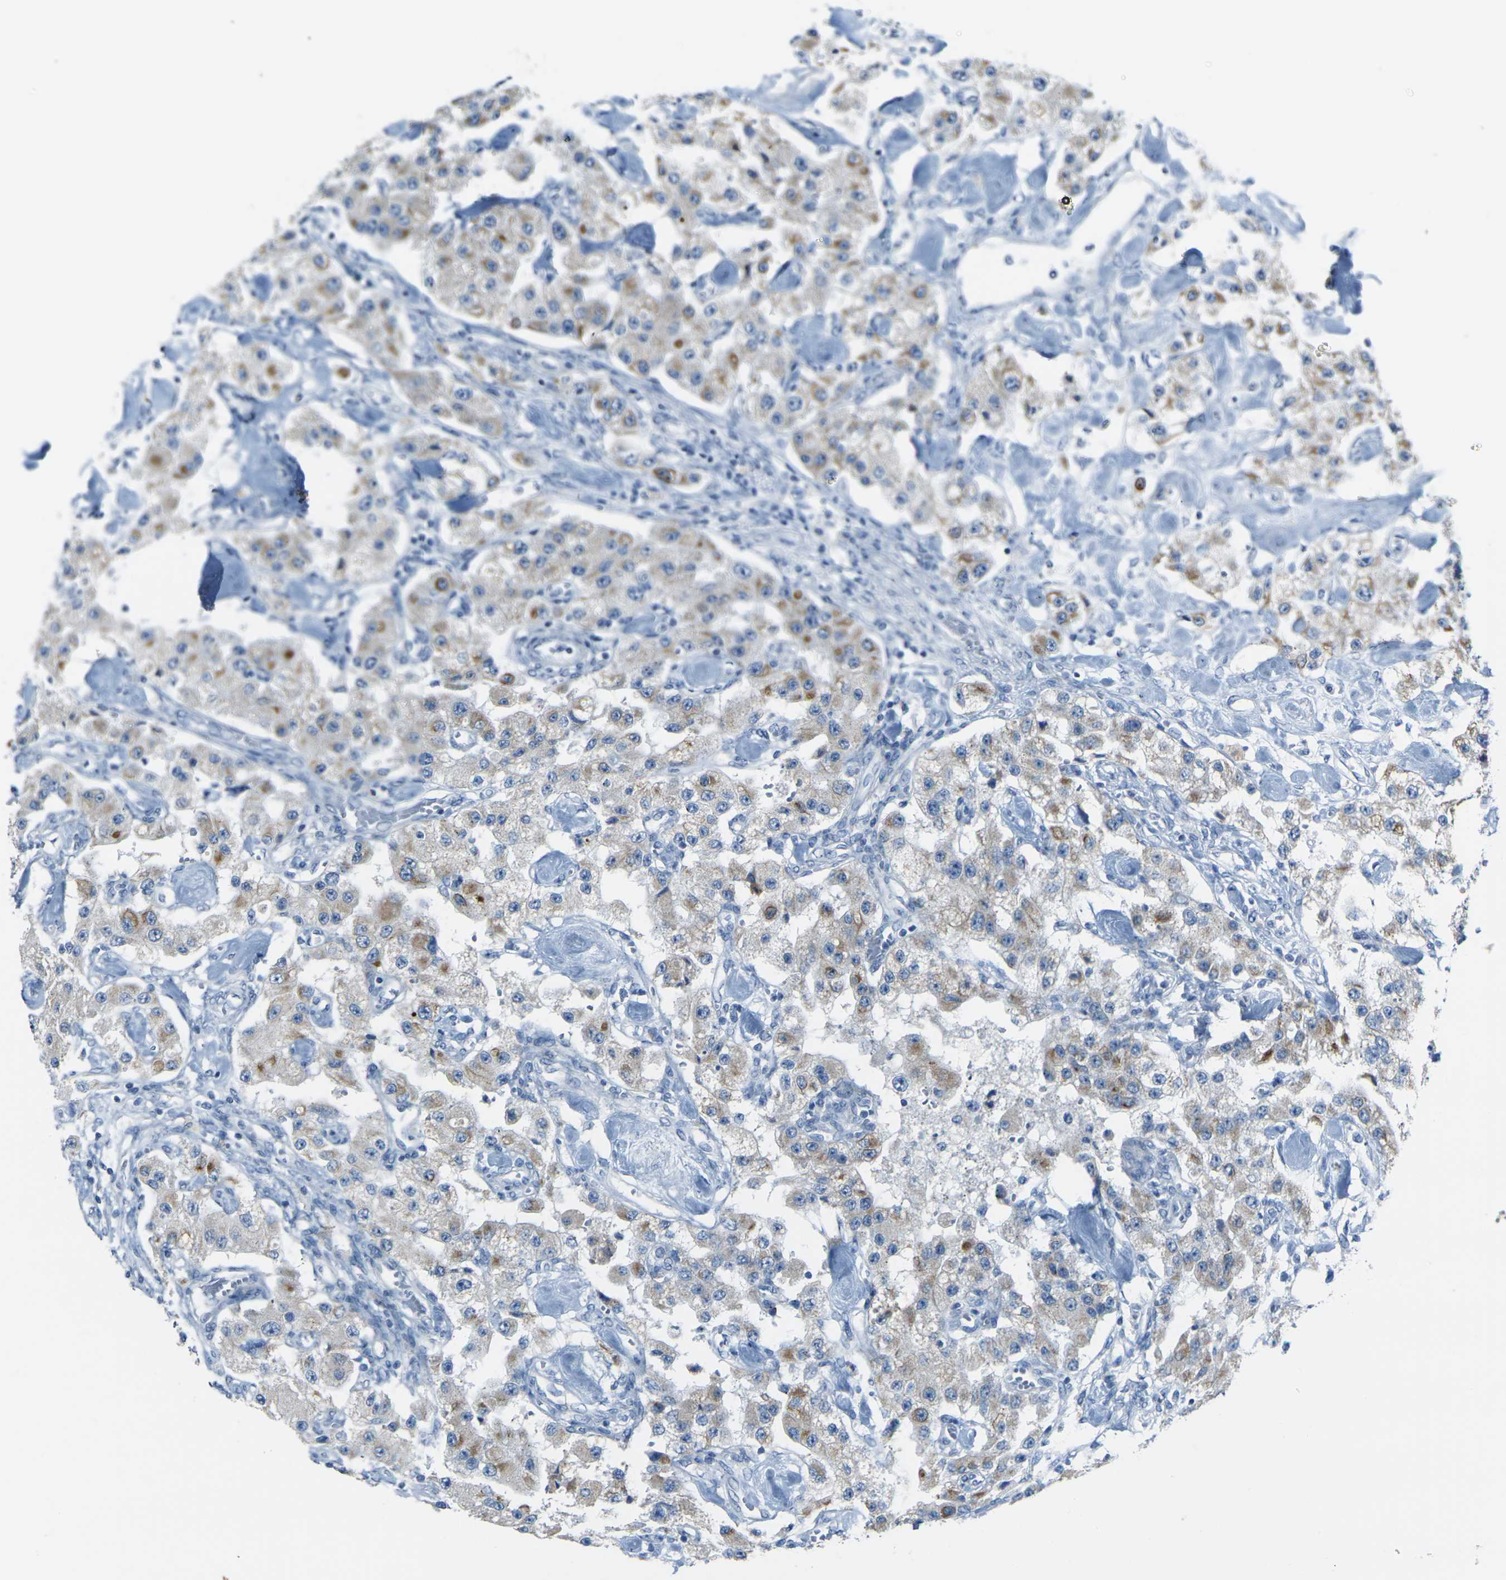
{"staining": {"intensity": "moderate", "quantity": "<25%", "location": "cytoplasmic/membranous"}, "tissue": "carcinoid", "cell_type": "Tumor cells", "image_type": "cancer", "snomed": [{"axis": "morphology", "description": "Carcinoid, malignant, NOS"}, {"axis": "topography", "description": "Pancreas"}], "caption": "Tumor cells display low levels of moderate cytoplasmic/membranous staining in approximately <25% of cells in carcinoid (malignant).", "gene": "ANKRD46", "patient": {"sex": "male", "age": 41}}